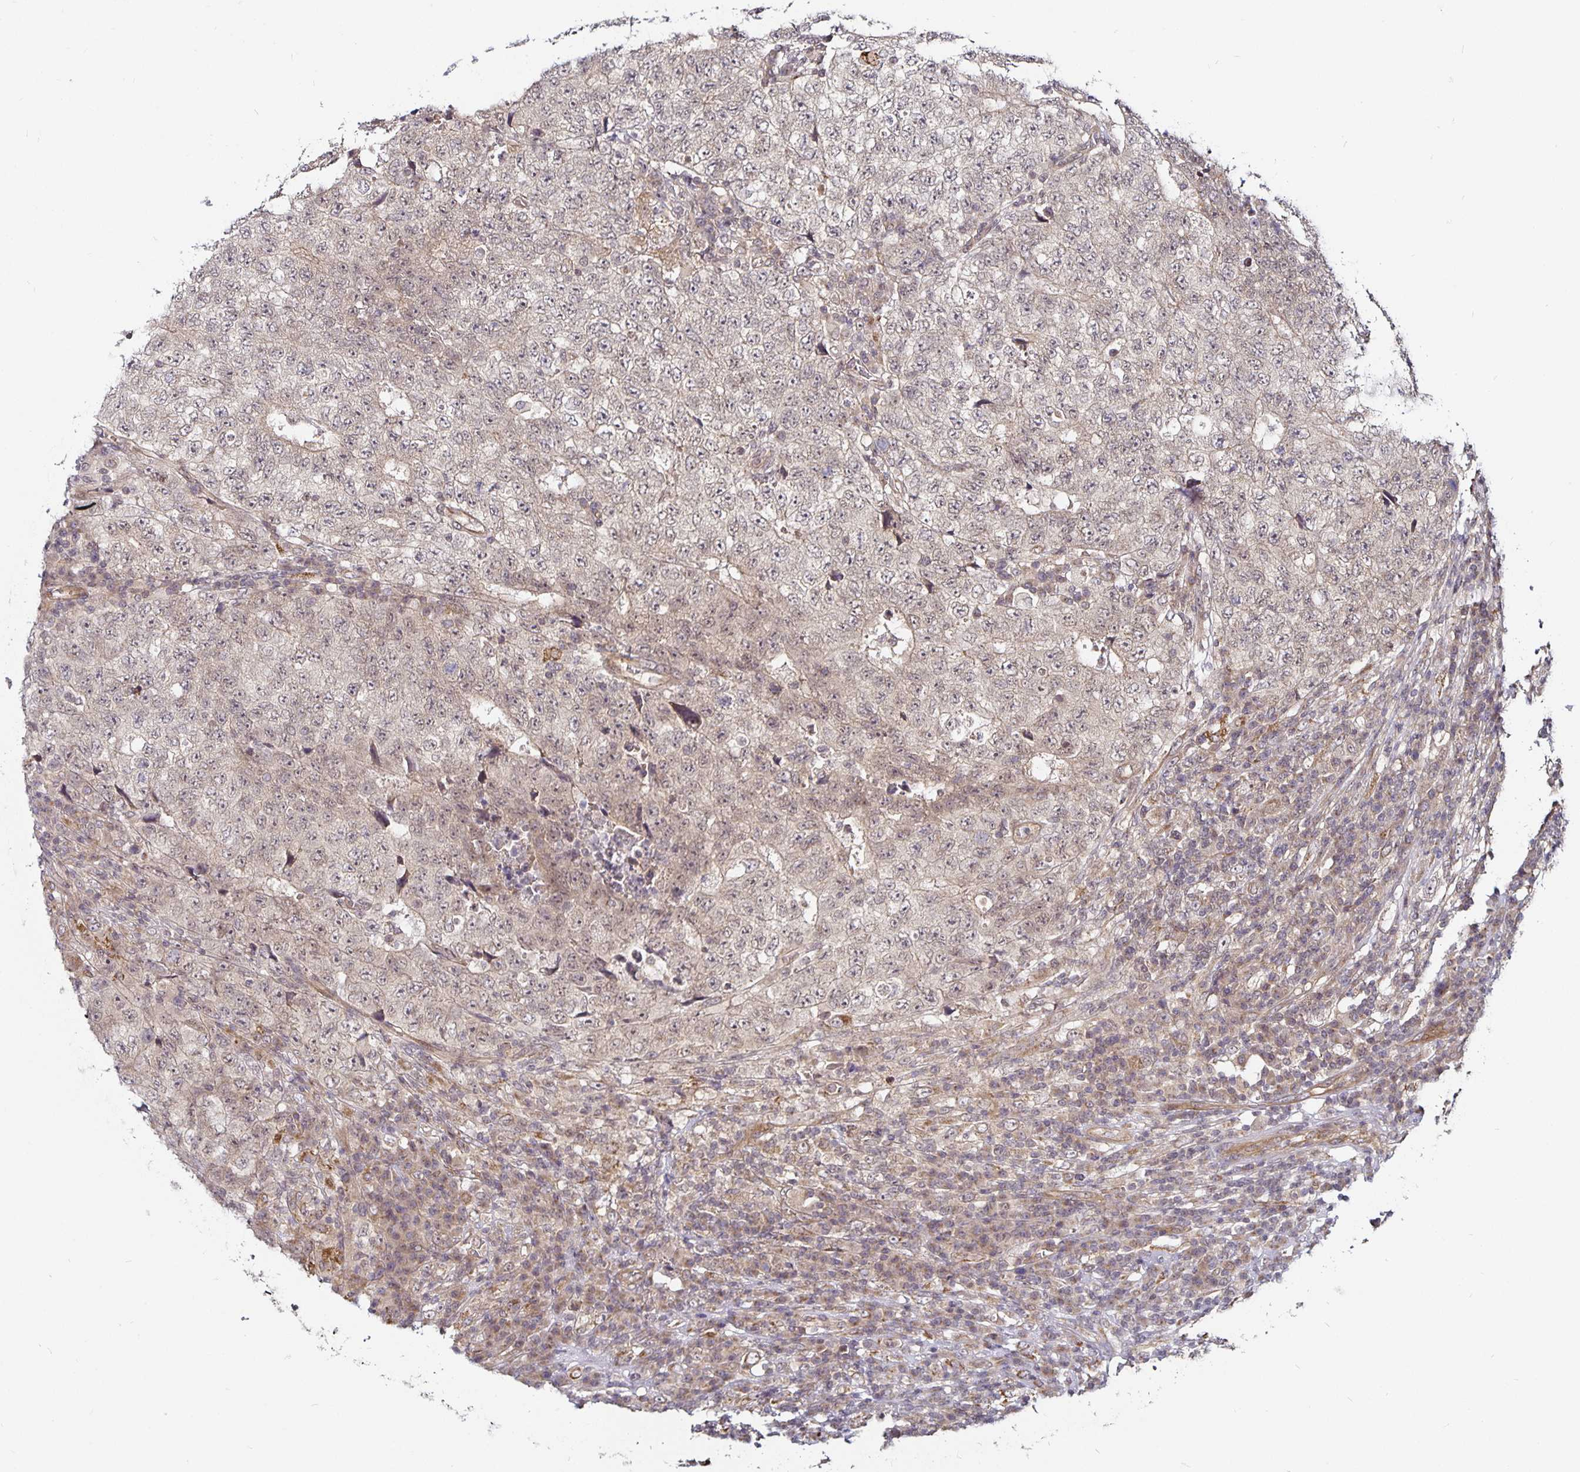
{"staining": {"intensity": "weak", "quantity": "25%-75%", "location": "nuclear"}, "tissue": "testis cancer", "cell_type": "Tumor cells", "image_type": "cancer", "snomed": [{"axis": "morphology", "description": "Necrosis, NOS"}, {"axis": "morphology", "description": "Carcinoma, Embryonal, NOS"}, {"axis": "topography", "description": "Testis"}], "caption": "Approximately 25%-75% of tumor cells in testis cancer (embryonal carcinoma) demonstrate weak nuclear protein positivity as visualized by brown immunohistochemical staining.", "gene": "CYP27A1", "patient": {"sex": "male", "age": 19}}